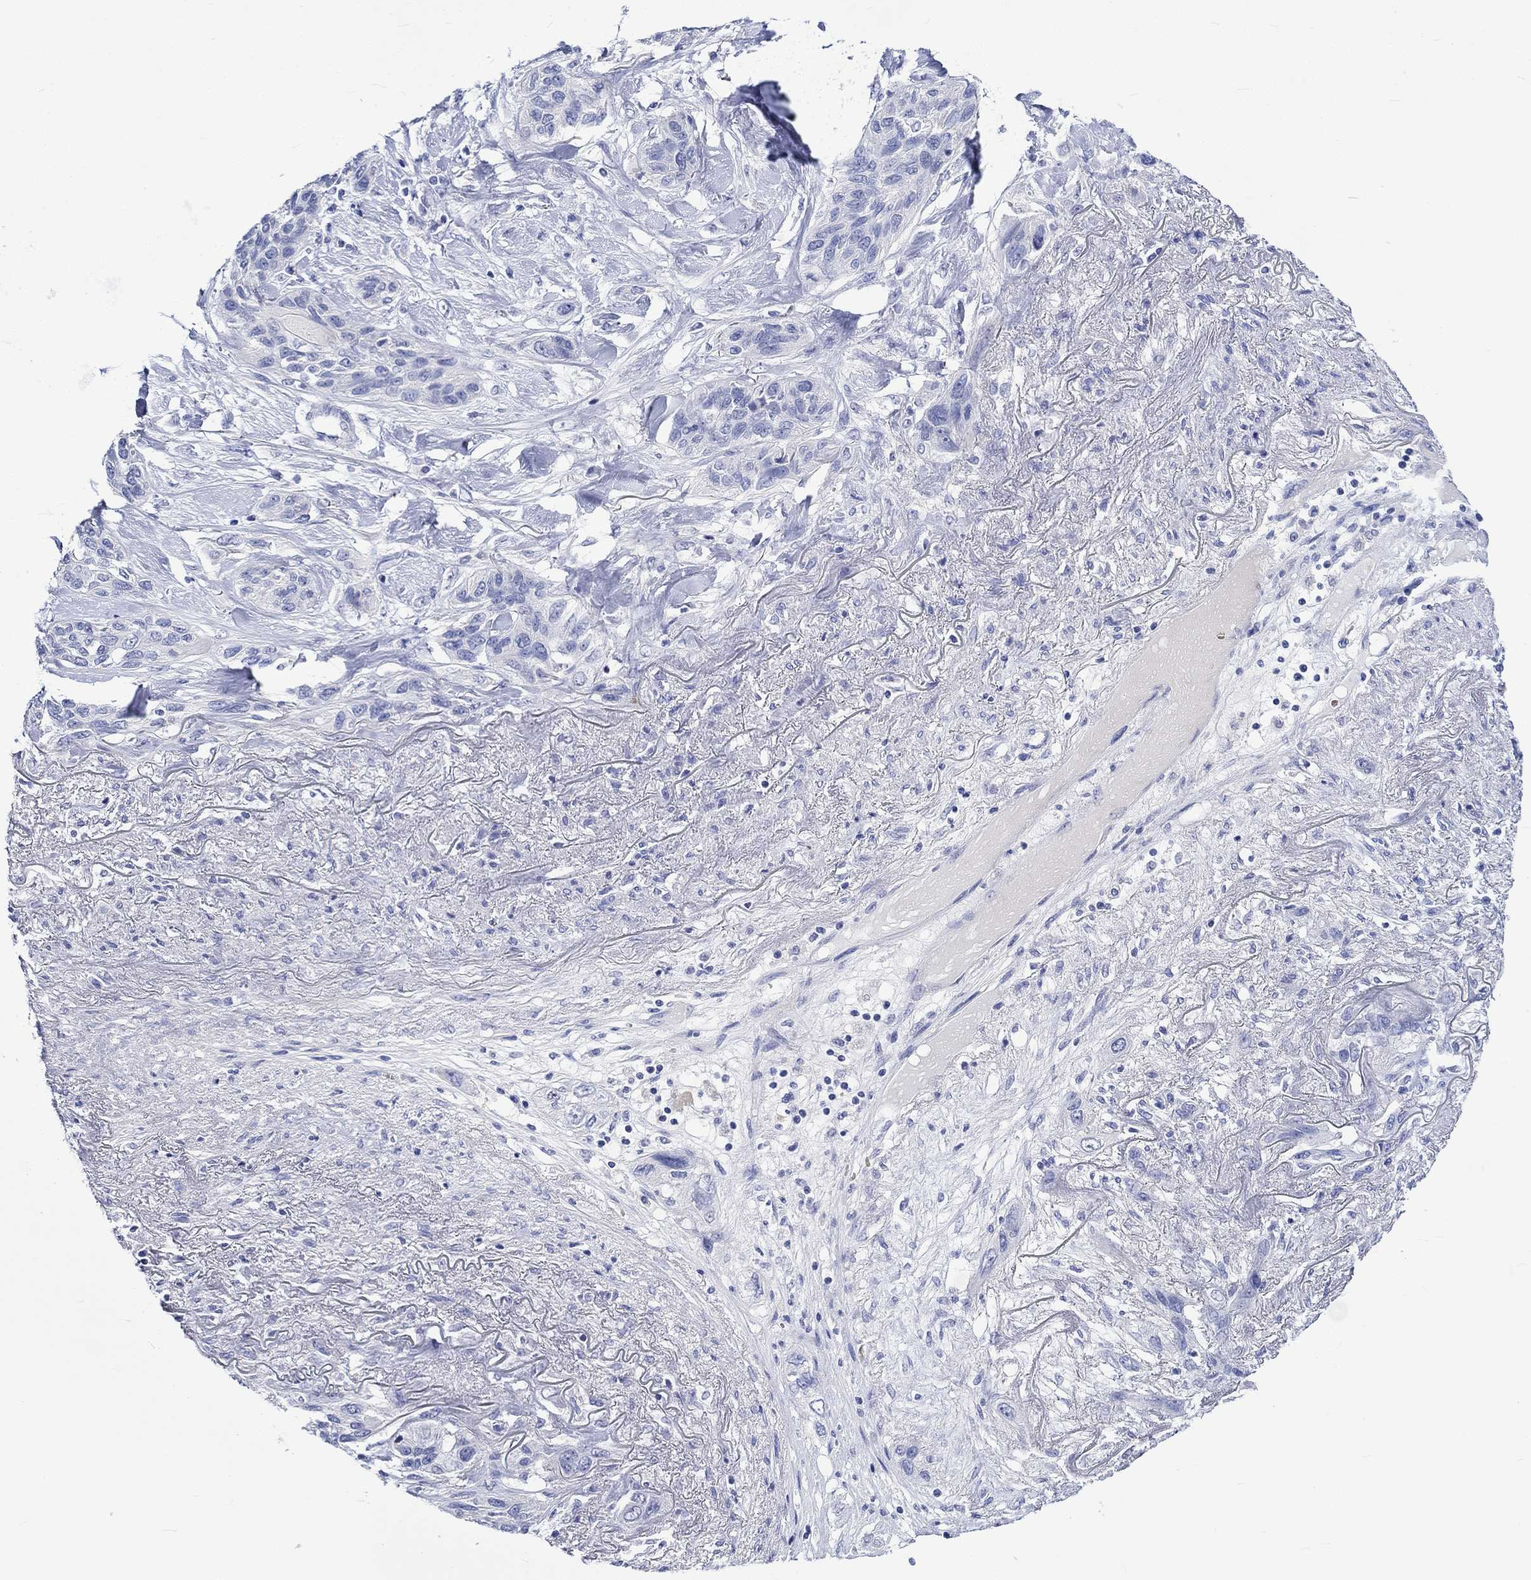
{"staining": {"intensity": "negative", "quantity": "none", "location": "none"}, "tissue": "lung cancer", "cell_type": "Tumor cells", "image_type": "cancer", "snomed": [{"axis": "morphology", "description": "Squamous cell carcinoma, NOS"}, {"axis": "topography", "description": "Lung"}], "caption": "Protein analysis of lung cancer (squamous cell carcinoma) exhibits no significant staining in tumor cells. (Stains: DAB (3,3'-diaminobenzidine) immunohistochemistry with hematoxylin counter stain, Microscopy: brightfield microscopy at high magnification).", "gene": "NRIP3", "patient": {"sex": "female", "age": 70}}